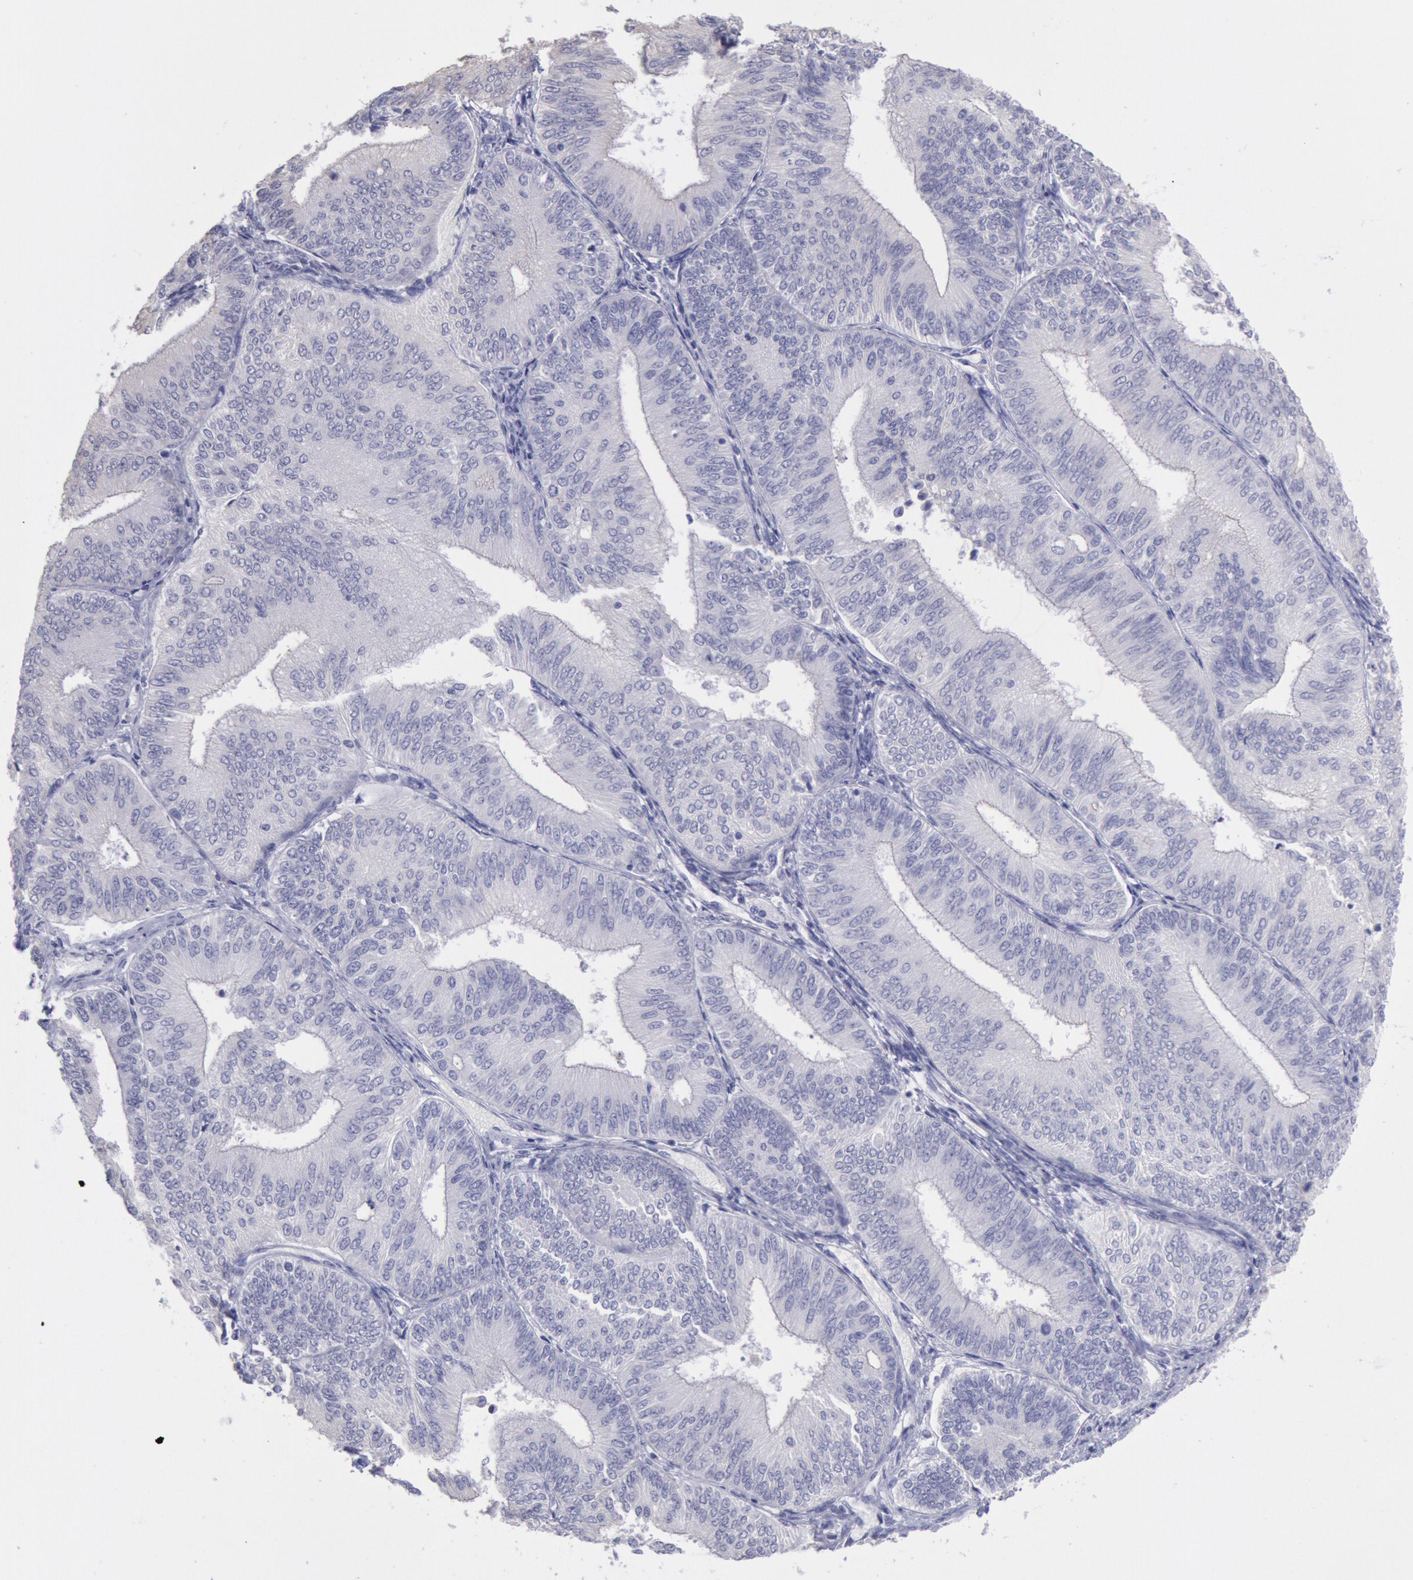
{"staining": {"intensity": "negative", "quantity": "none", "location": "none"}, "tissue": "endometrial cancer", "cell_type": "Tumor cells", "image_type": "cancer", "snomed": [{"axis": "morphology", "description": "Adenocarcinoma, NOS"}, {"axis": "topography", "description": "Endometrium"}], "caption": "High magnification brightfield microscopy of adenocarcinoma (endometrial) stained with DAB (3,3'-diaminobenzidine) (brown) and counterstained with hematoxylin (blue): tumor cells show no significant expression.", "gene": "MYH7", "patient": {"sex": "female", "age": 55}}